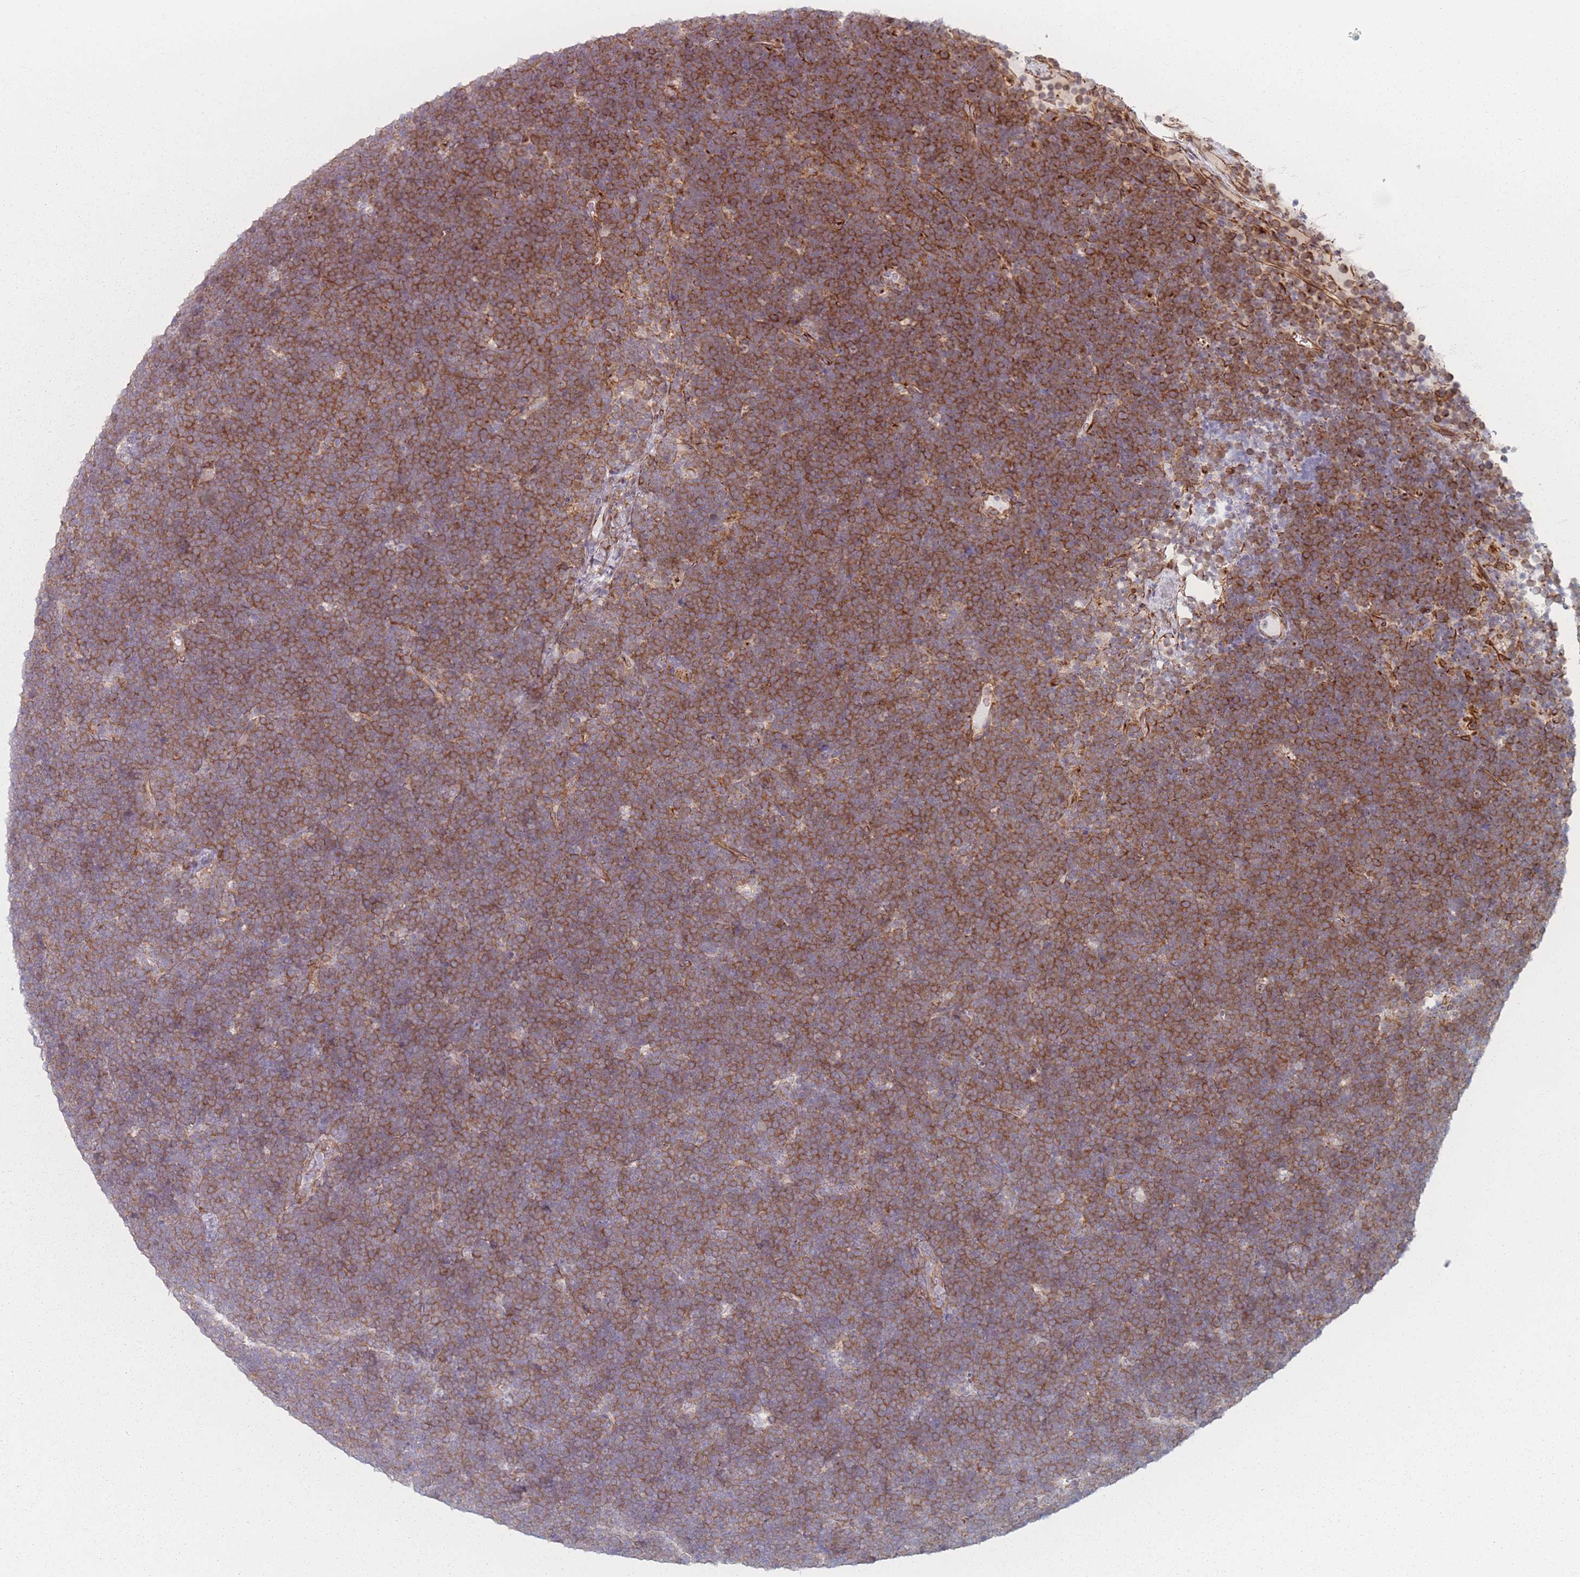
{"staining": {"intensity": "moderate", "quantity": ">75%", "location": "cytoplasmic/membranous"}, "tissue": "lymphoma", "cell_type": "Tumor cells", "image_type": "cancer", "snomed": [{"axis": "morphology", "description": "Malignant lymphoma, non-Hodgkin's type, High grade"}, {"axis": "topography", "description": "Lymph node"}], "caption": "Immunohistochemistry (IHC) (DAB) staining of human malignant lymphoma, non-Hodgkin's type (high-grade) displays moderate cytoplasmic/membranous protein staining in approximately >75% of tumor cells.", "gene": "RNF4", "patient": {"sex": "male", "age": 13}}